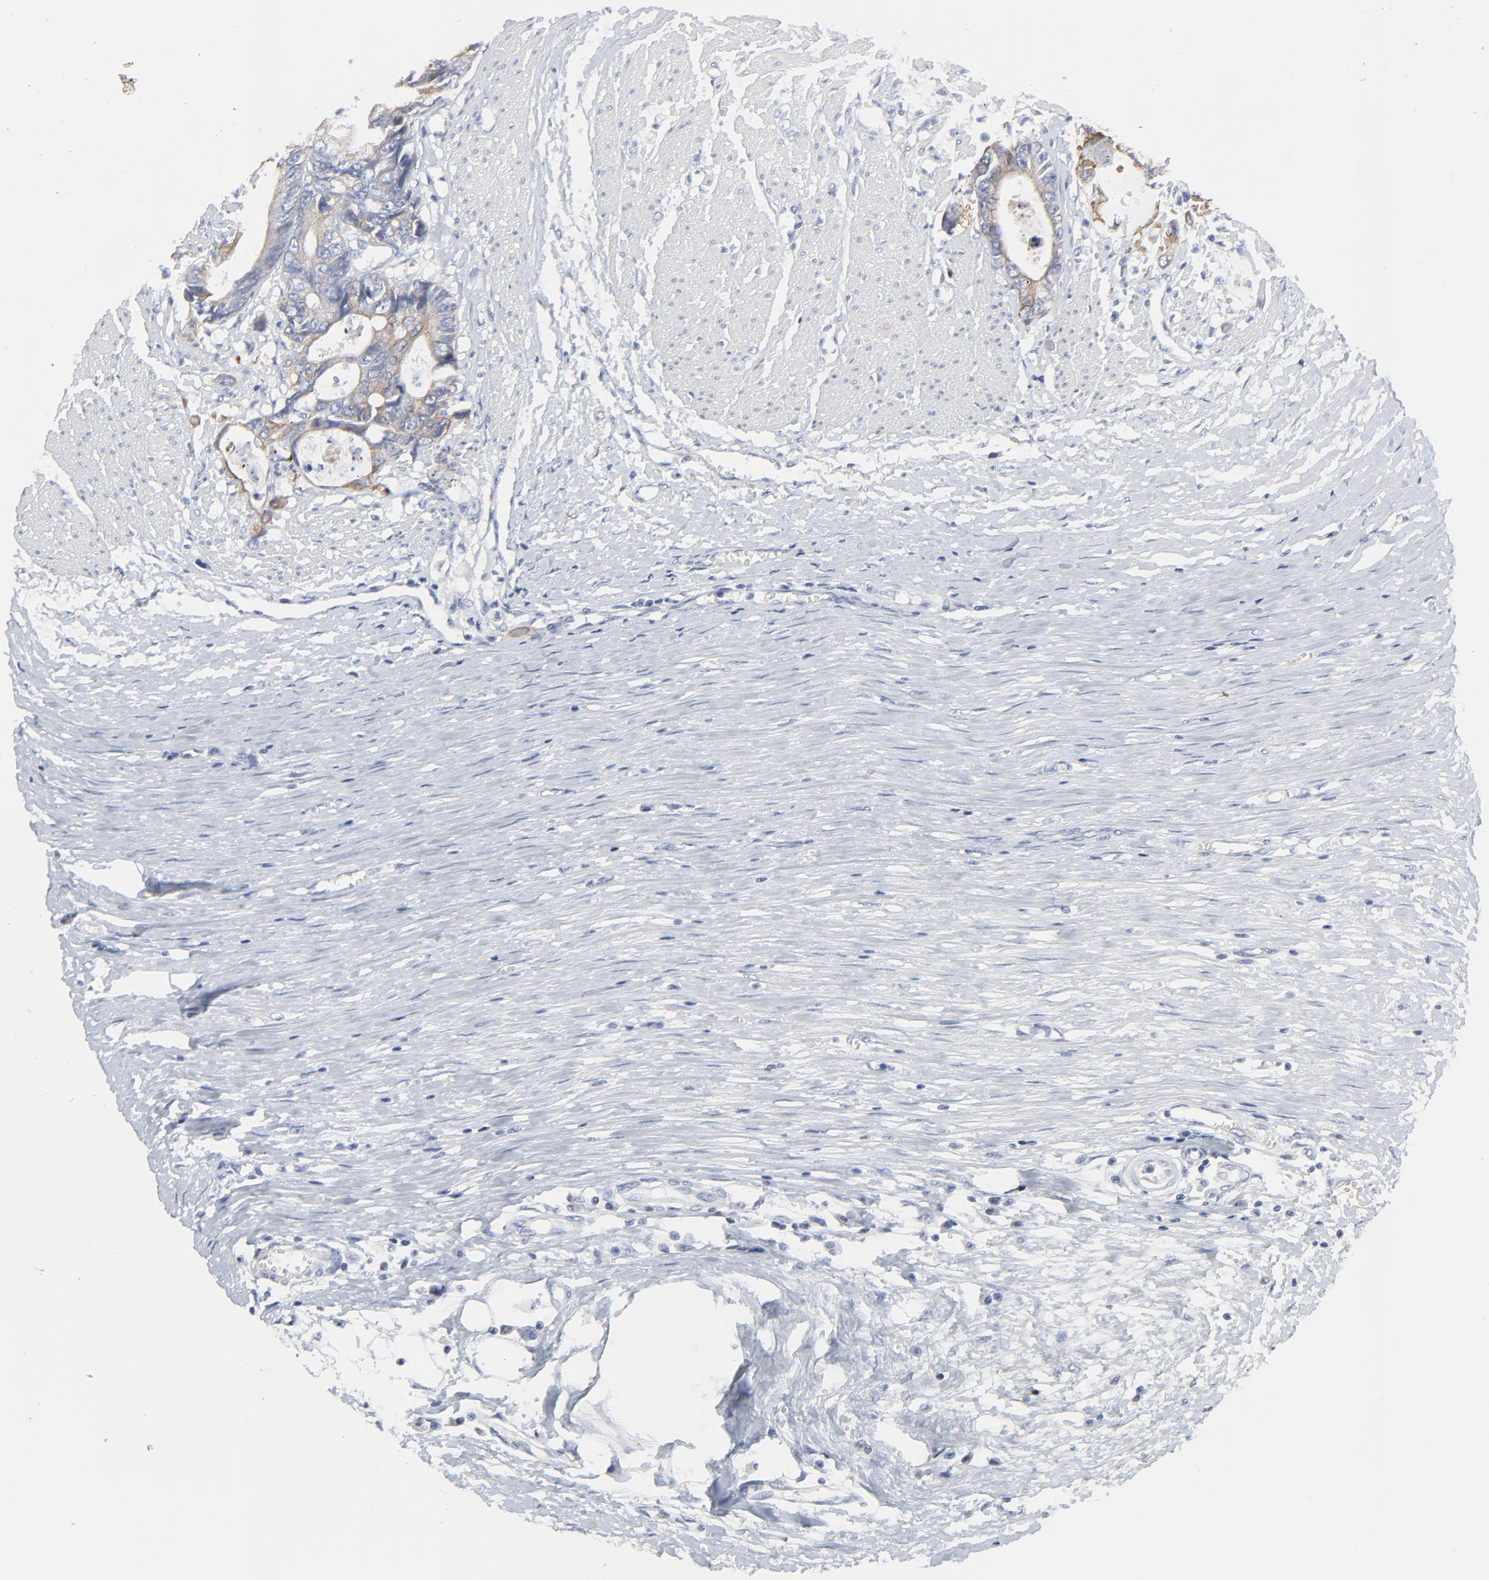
{"staining": {"intensity": "weak", "quantity": ">75%", "location": "cytoplasmic/membranous"}, "tissue": "colorectal cancer", "cell_type": "Tumor cells", "image_type": "cancer", "snomed": [{"axis": "morphology", "description": "Adenocarcinoma, NOS"}, {"axis": "topography", "description": "Rectum"}], "caption": "DAB (3,3'-diaminobenzidine) immunohistochemical staining of human adenocarcinoma (colorectal) shows weak cytoplasmic/membranous protein expression in approximately >75% of tumor cells. The staining was performed using DAB to visualize the protein expression in brown, while the nuclei were stained in blue with hematoxylin (Magnification: 20x).", "gene": "LNX1", "patient": {"sex": "female", "age": 98}}